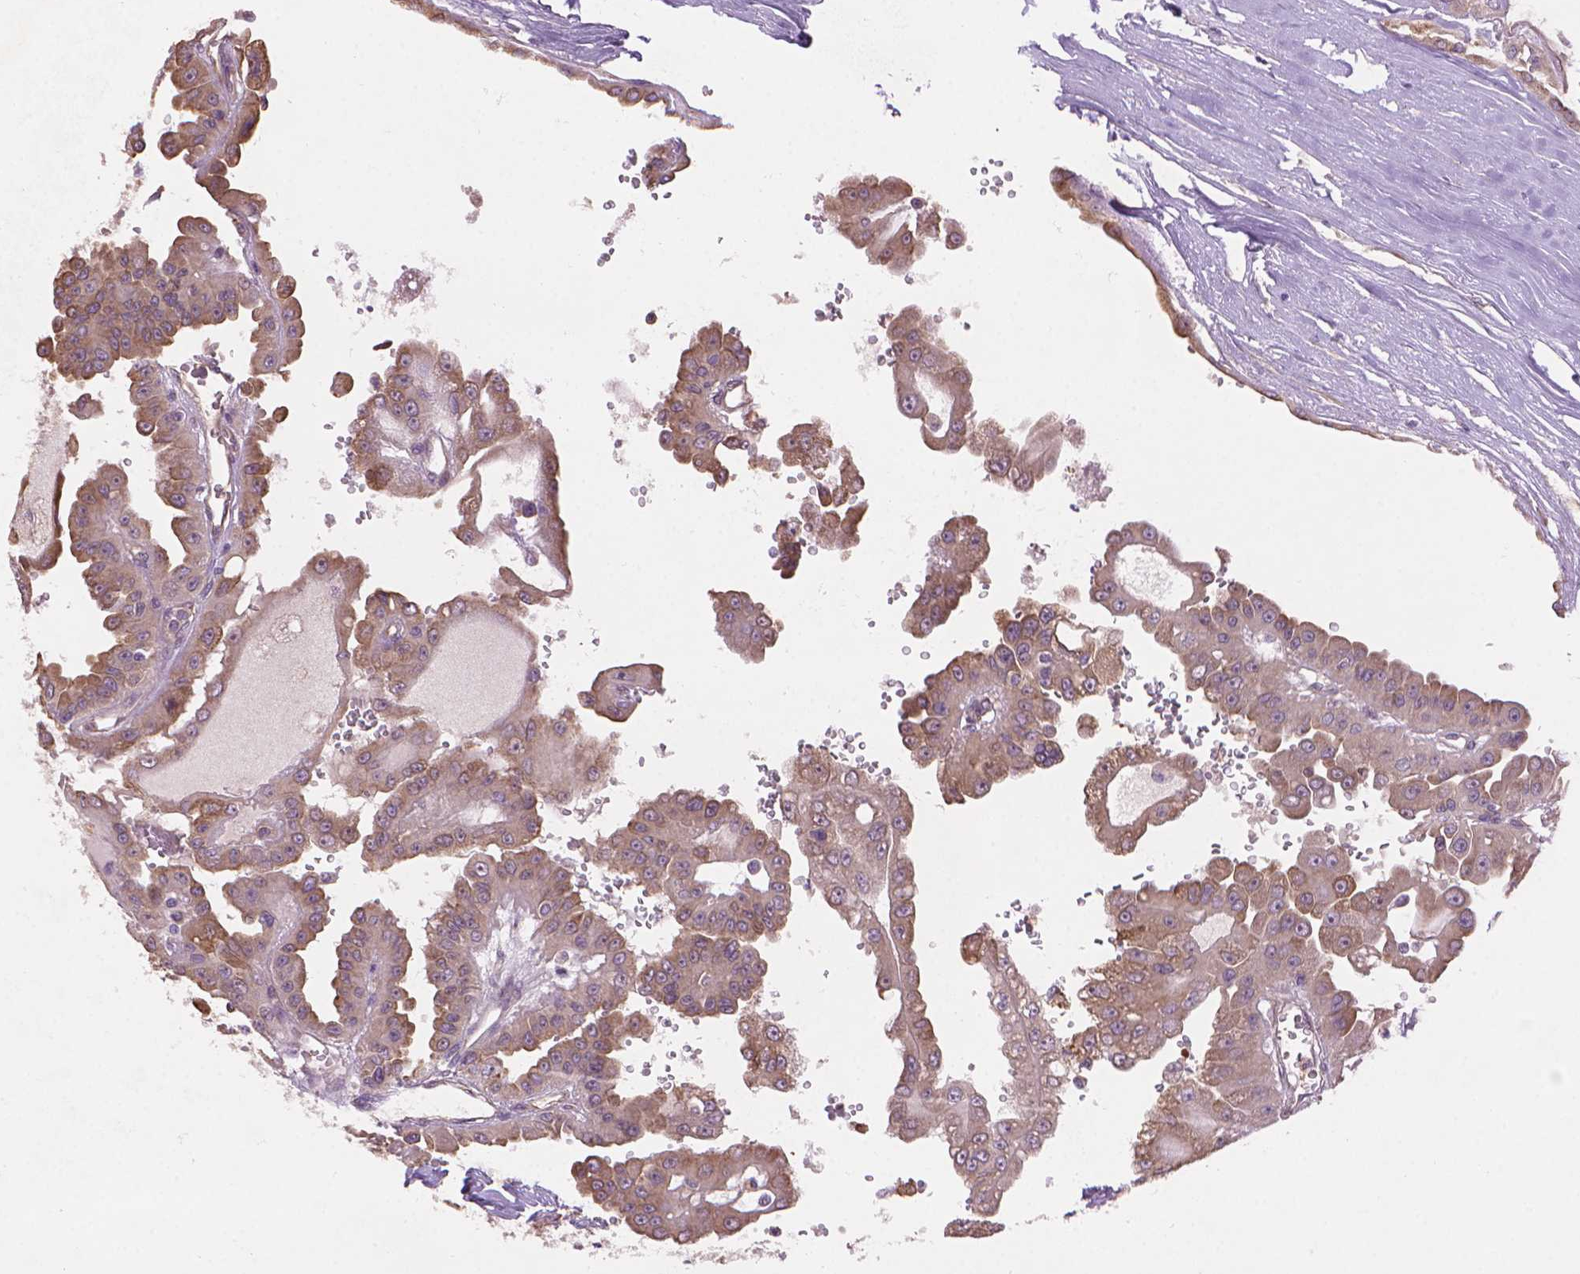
{"staining": {"intensity": "moderate", "quantity": "25%-75%", "location": "cytoplasmic/membranous"}, "tissue": "renal cancer", "cell_type": "Tumor cells", "image_type": "cancer", "snomed": [{"axis": "morphology", "description": "Adenocarcinoma, NOS"}, {"axis": "topography", "description": "Kidney"}], "caption": "Immunohistochemistry of human adenocarcinoma (renal) reveals medium levels of moderate cytoplasmic/membranous positivity in about 25%-75% of tumor cells.", "gene": "AMMECR1", "patient": {"sex": "male", "age": 58}}